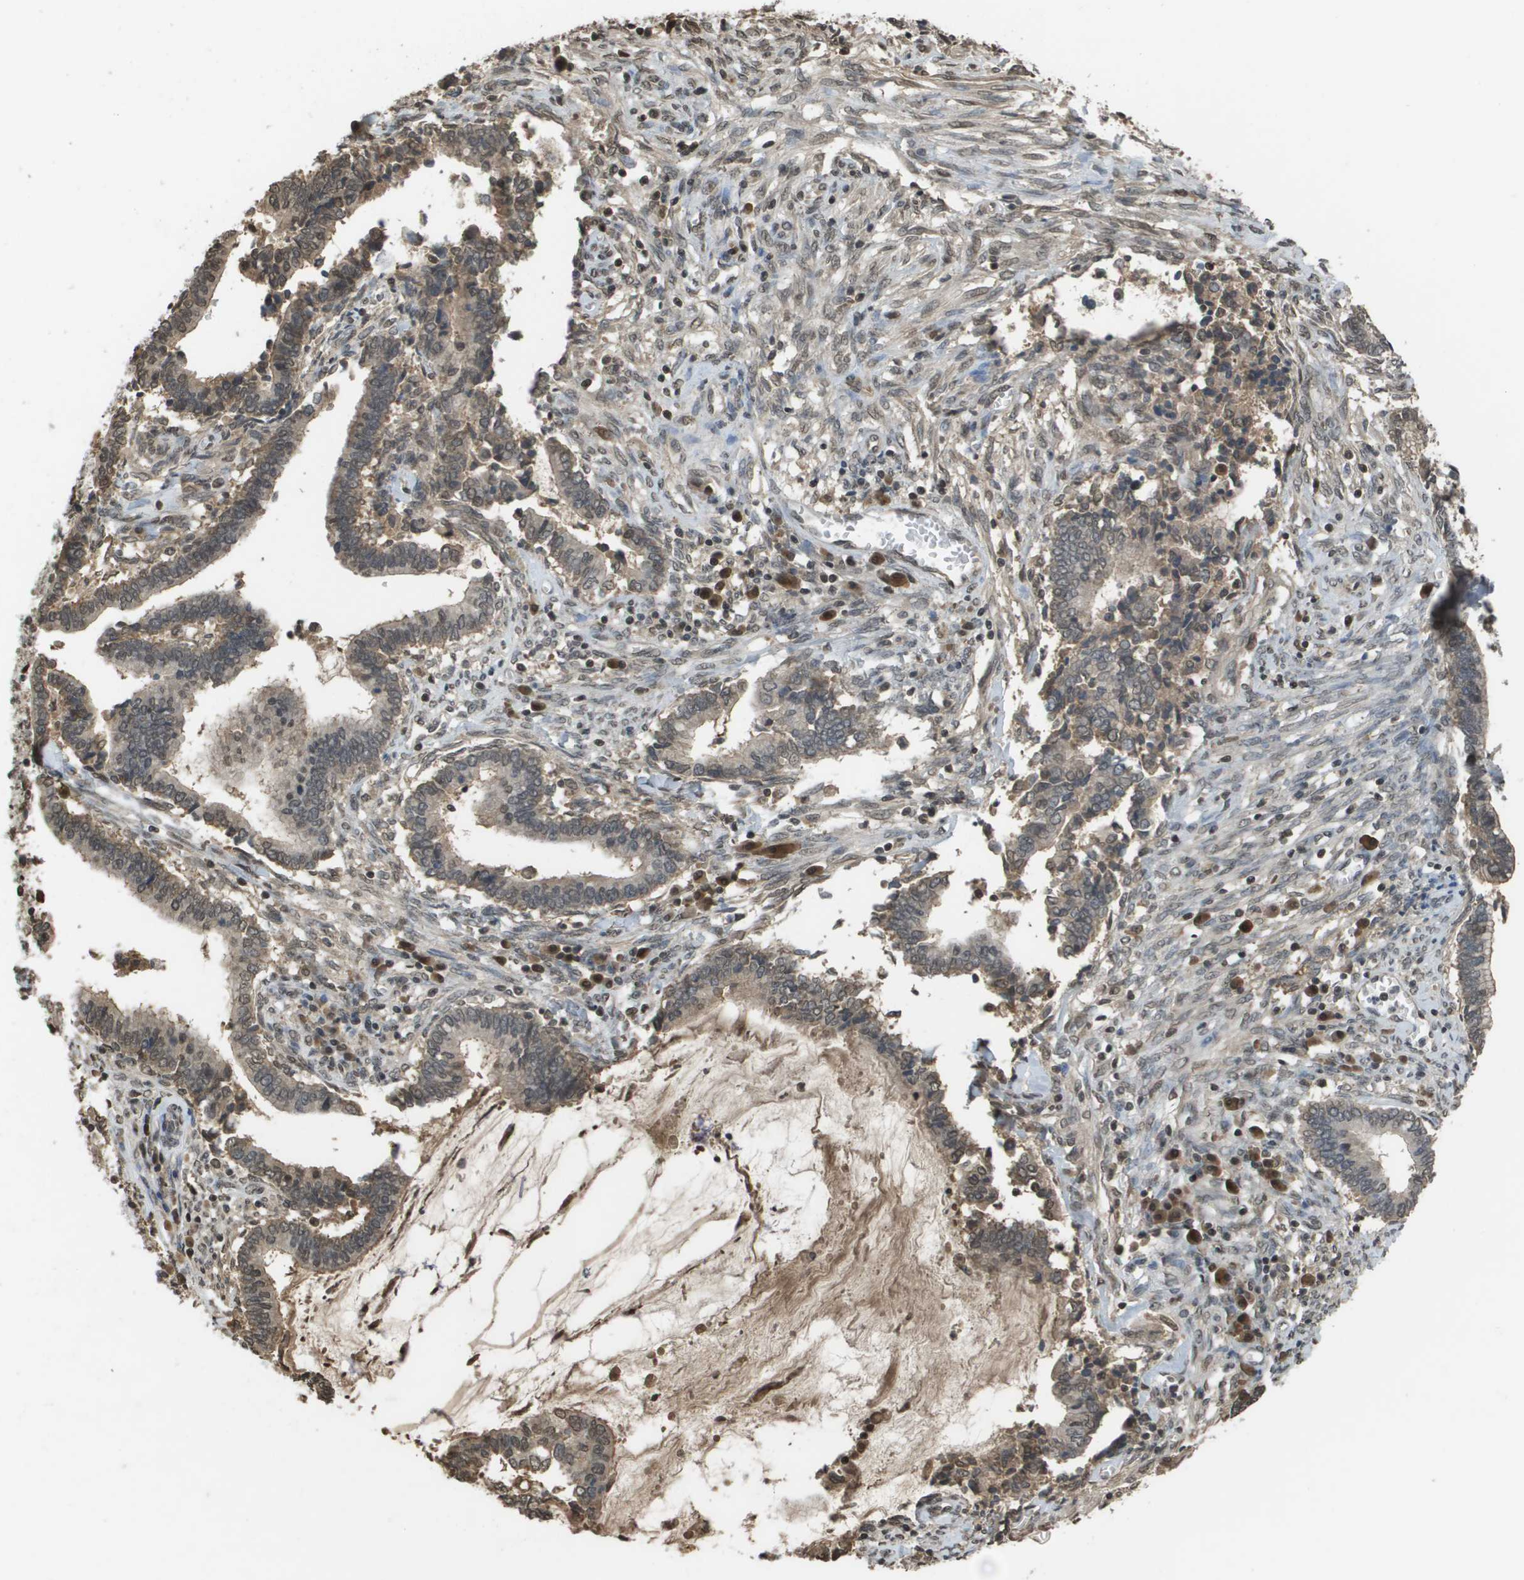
{"staining": {"intensity": "weak", "quantity": "25%-75%", "location": "cytoplasmic/membranous"}, "tissue": "cervical cancer", "cell_type": "Tumor cells", "image_type": "cancer", "snomed": [{"axis": "morphology", "description": "Adenocarcinoma, NOS"}, {"axis": "topography", "description": "Cervix"}], "caption": "IHC image of neoplastic tissue: cervical cancer (adenocarcinoma) stained using immunohistochemistry displays low levels of weak protein expression localized specifically in the cytoplasmic/membranous of tumor cells, appearing as a cytoplasmic/membranous brown color.", "gene": "NDRG2", "patient": {"sex": "female", "age": 44}}